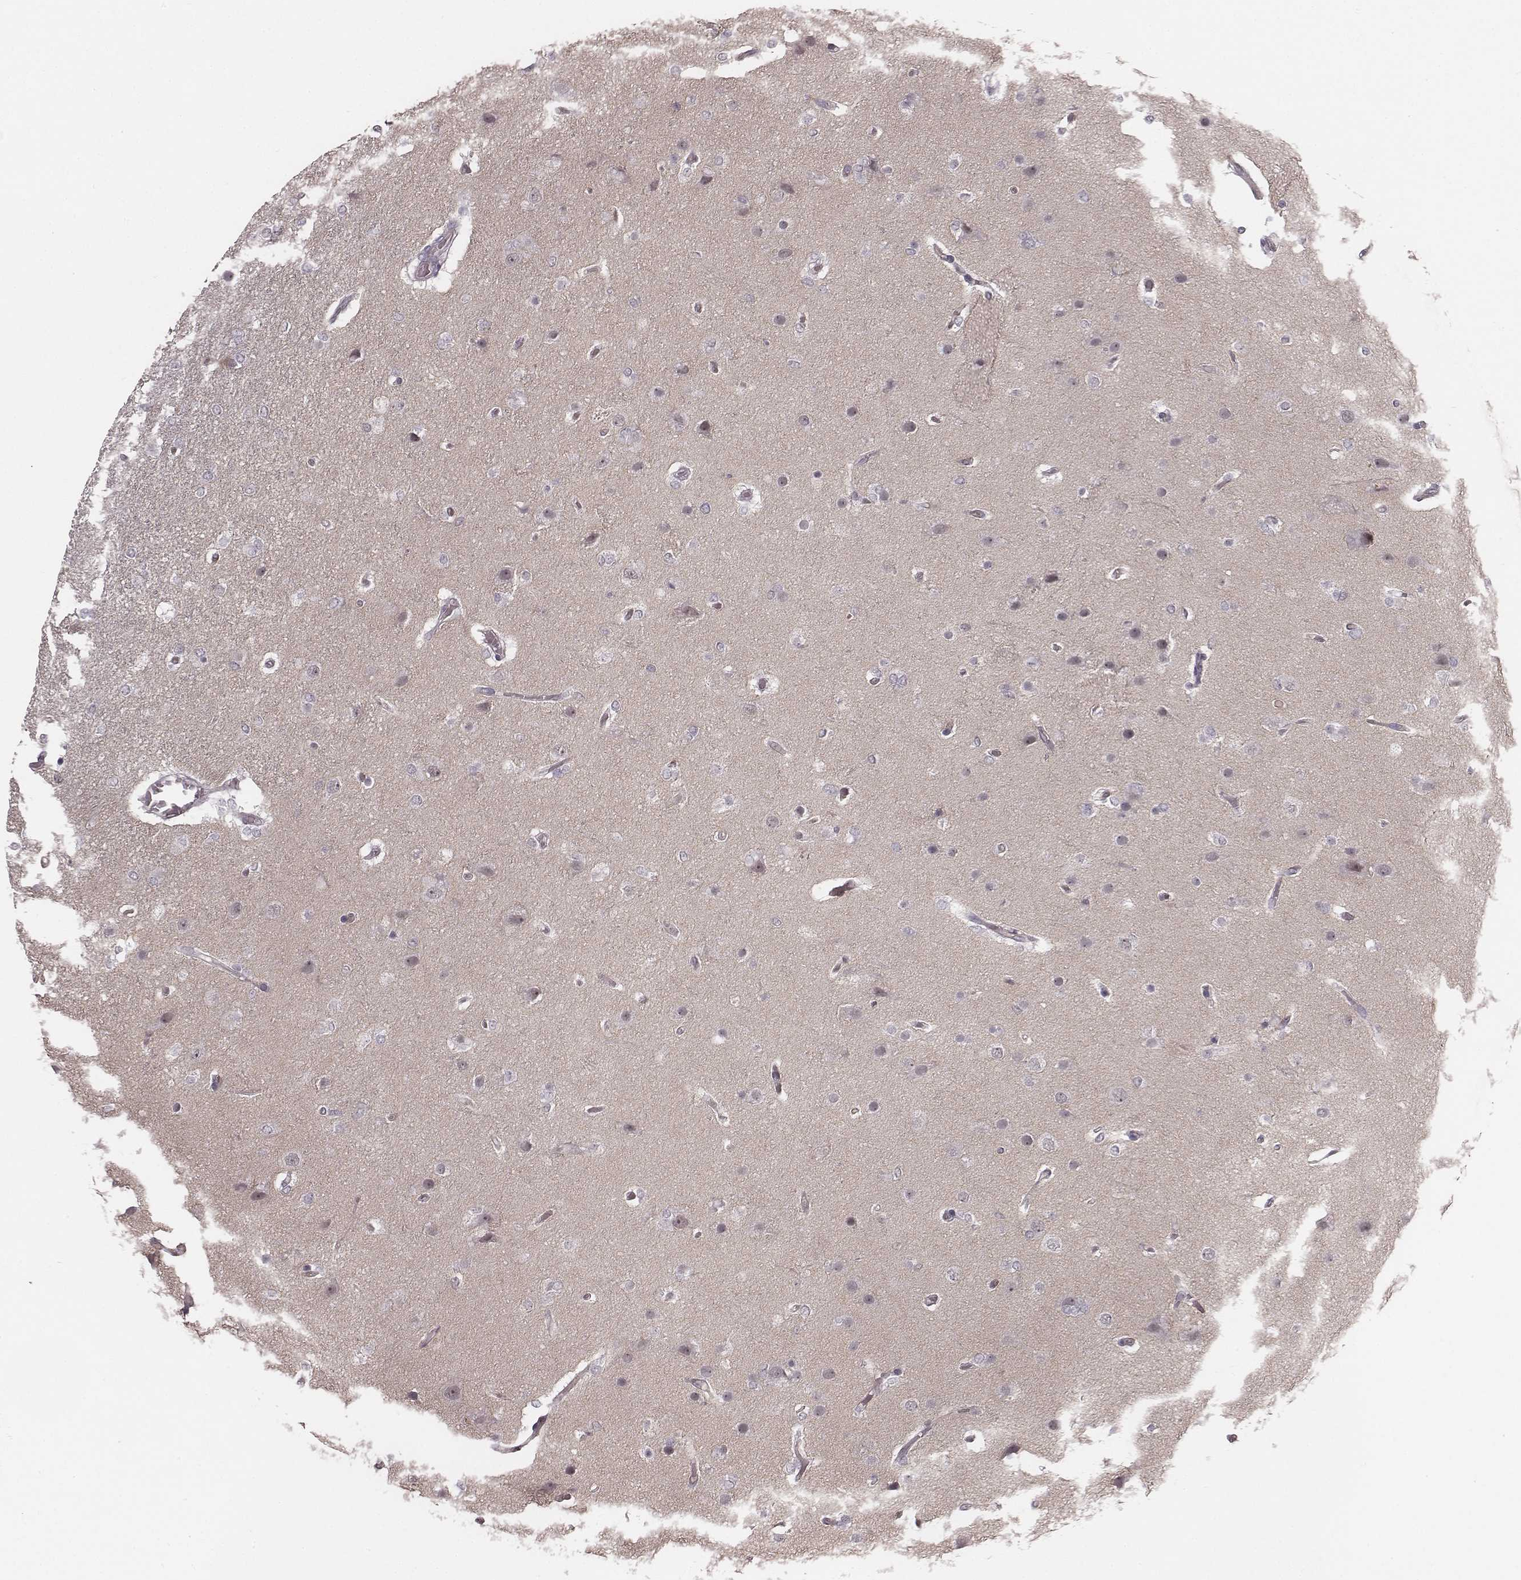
{"staining": {"intensity": "negative", "quantity": "none", "location": "none"}, "tissue": "glioma", "cell_type": "Tumor cells", "image_type": "cancer", "snomed": [{"axis": "morphology", "description": "Glioma, malignant, High grade"}, {"axis": "topography", "description": "Brain"}], "caption": "The micrograph displays no staining of tumor cells in malignant high-grade glioma.", "gene": "RPGRIP1", "patient": {"sex": "female", "age": 61}}